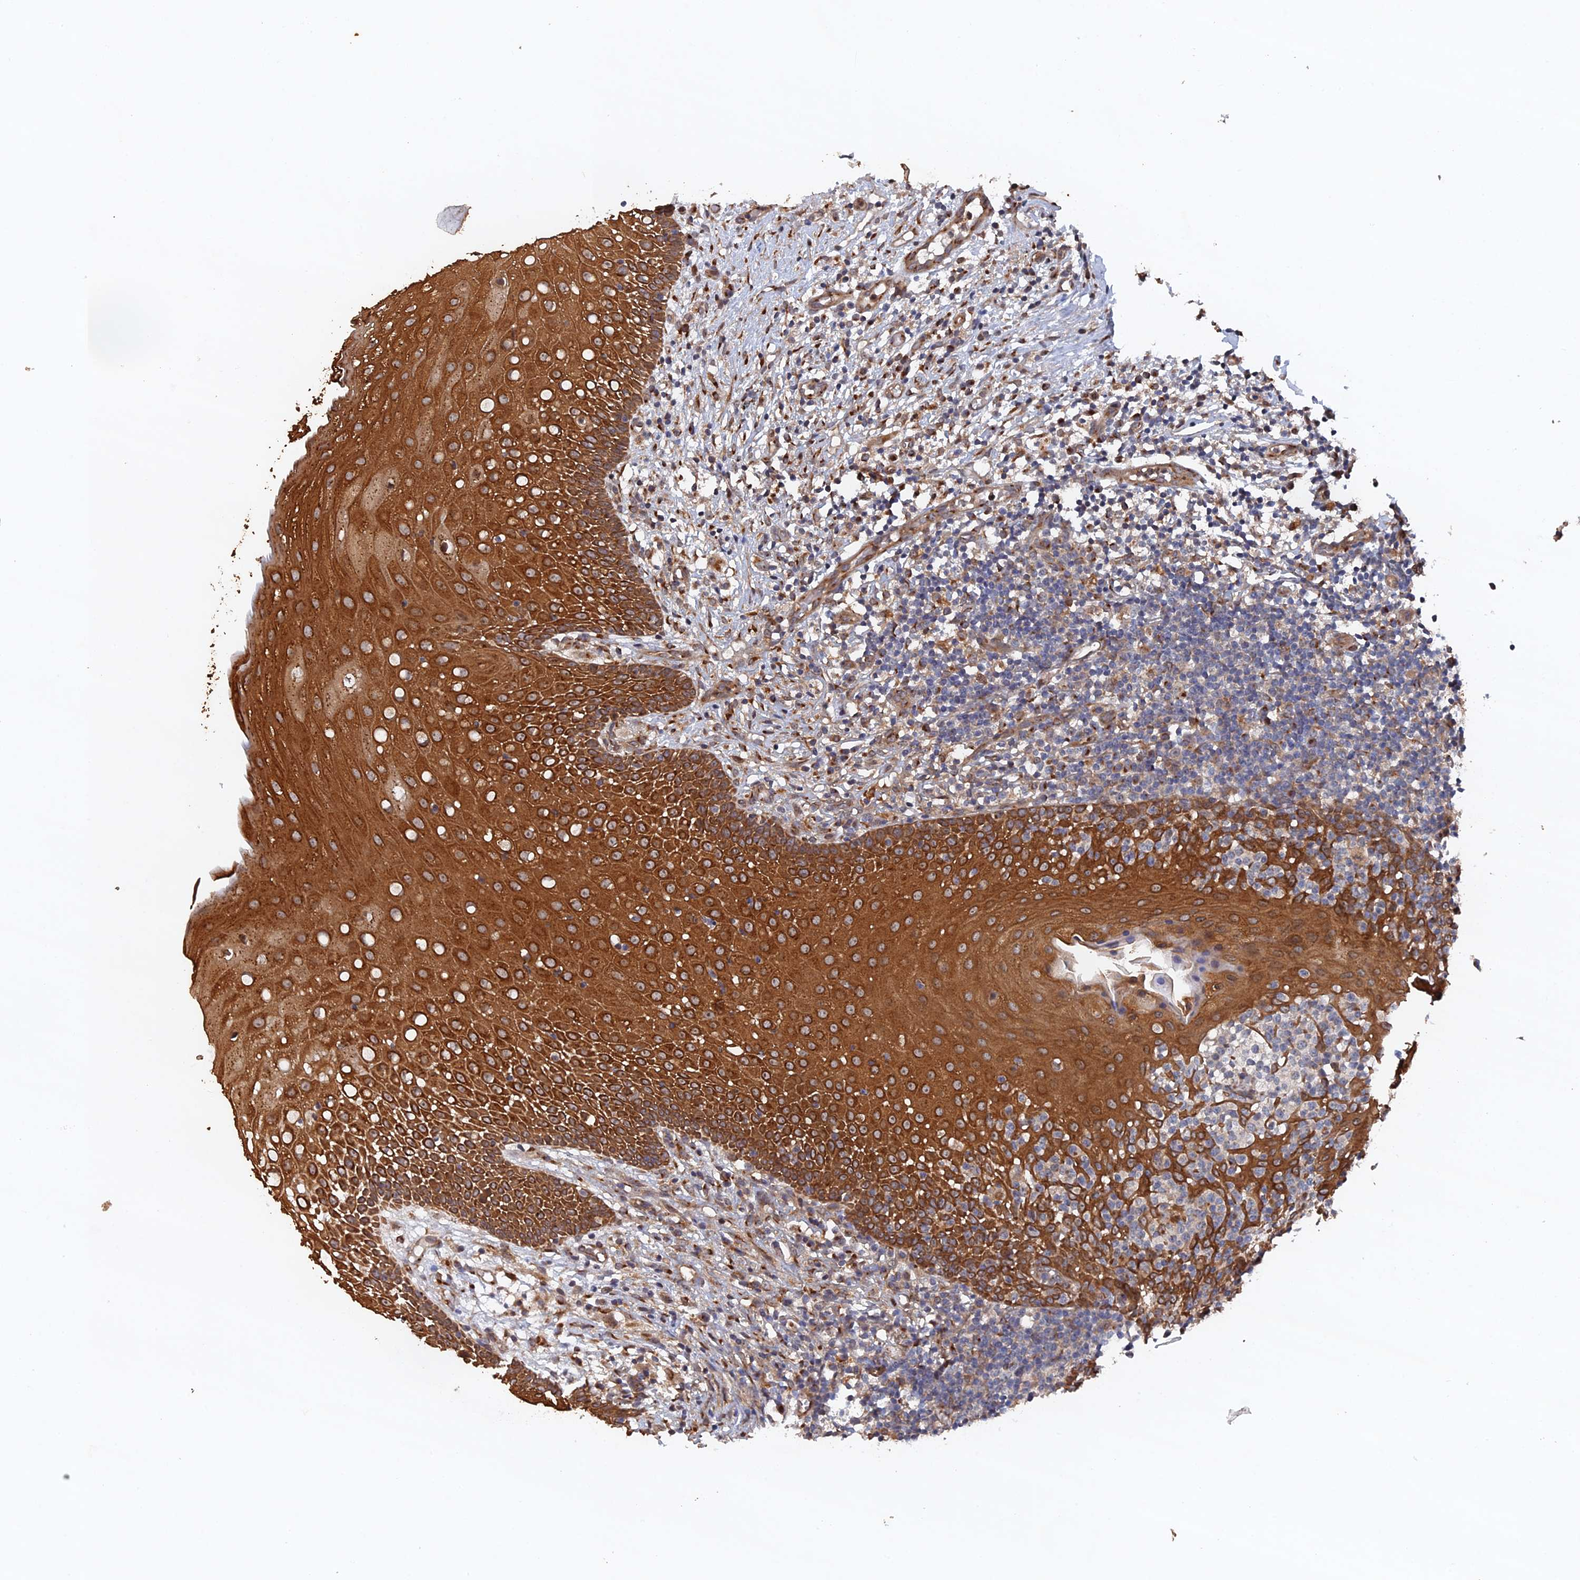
{"staining": {"intensity": "strong", "quantity": ">75%", "location": "cytoplasmic/membranous"}, "tissue": "oral mucosa", "cell_type": "Squamous epithelial cells", "image_type": "normal", "snomed": [{"axis": "morphology", "description": "Normal tissue, NOS"}, {"axis": "topography", "description": "Oral tissue"}], "caption": "Protein expression analysis of normal oral mucosa reveals strong cytoplasmic/membranous positivity in about >75% of squamous epithelial cells.", "gene": "VPS37C", "patient": {"sex": "female", "age": 69}}